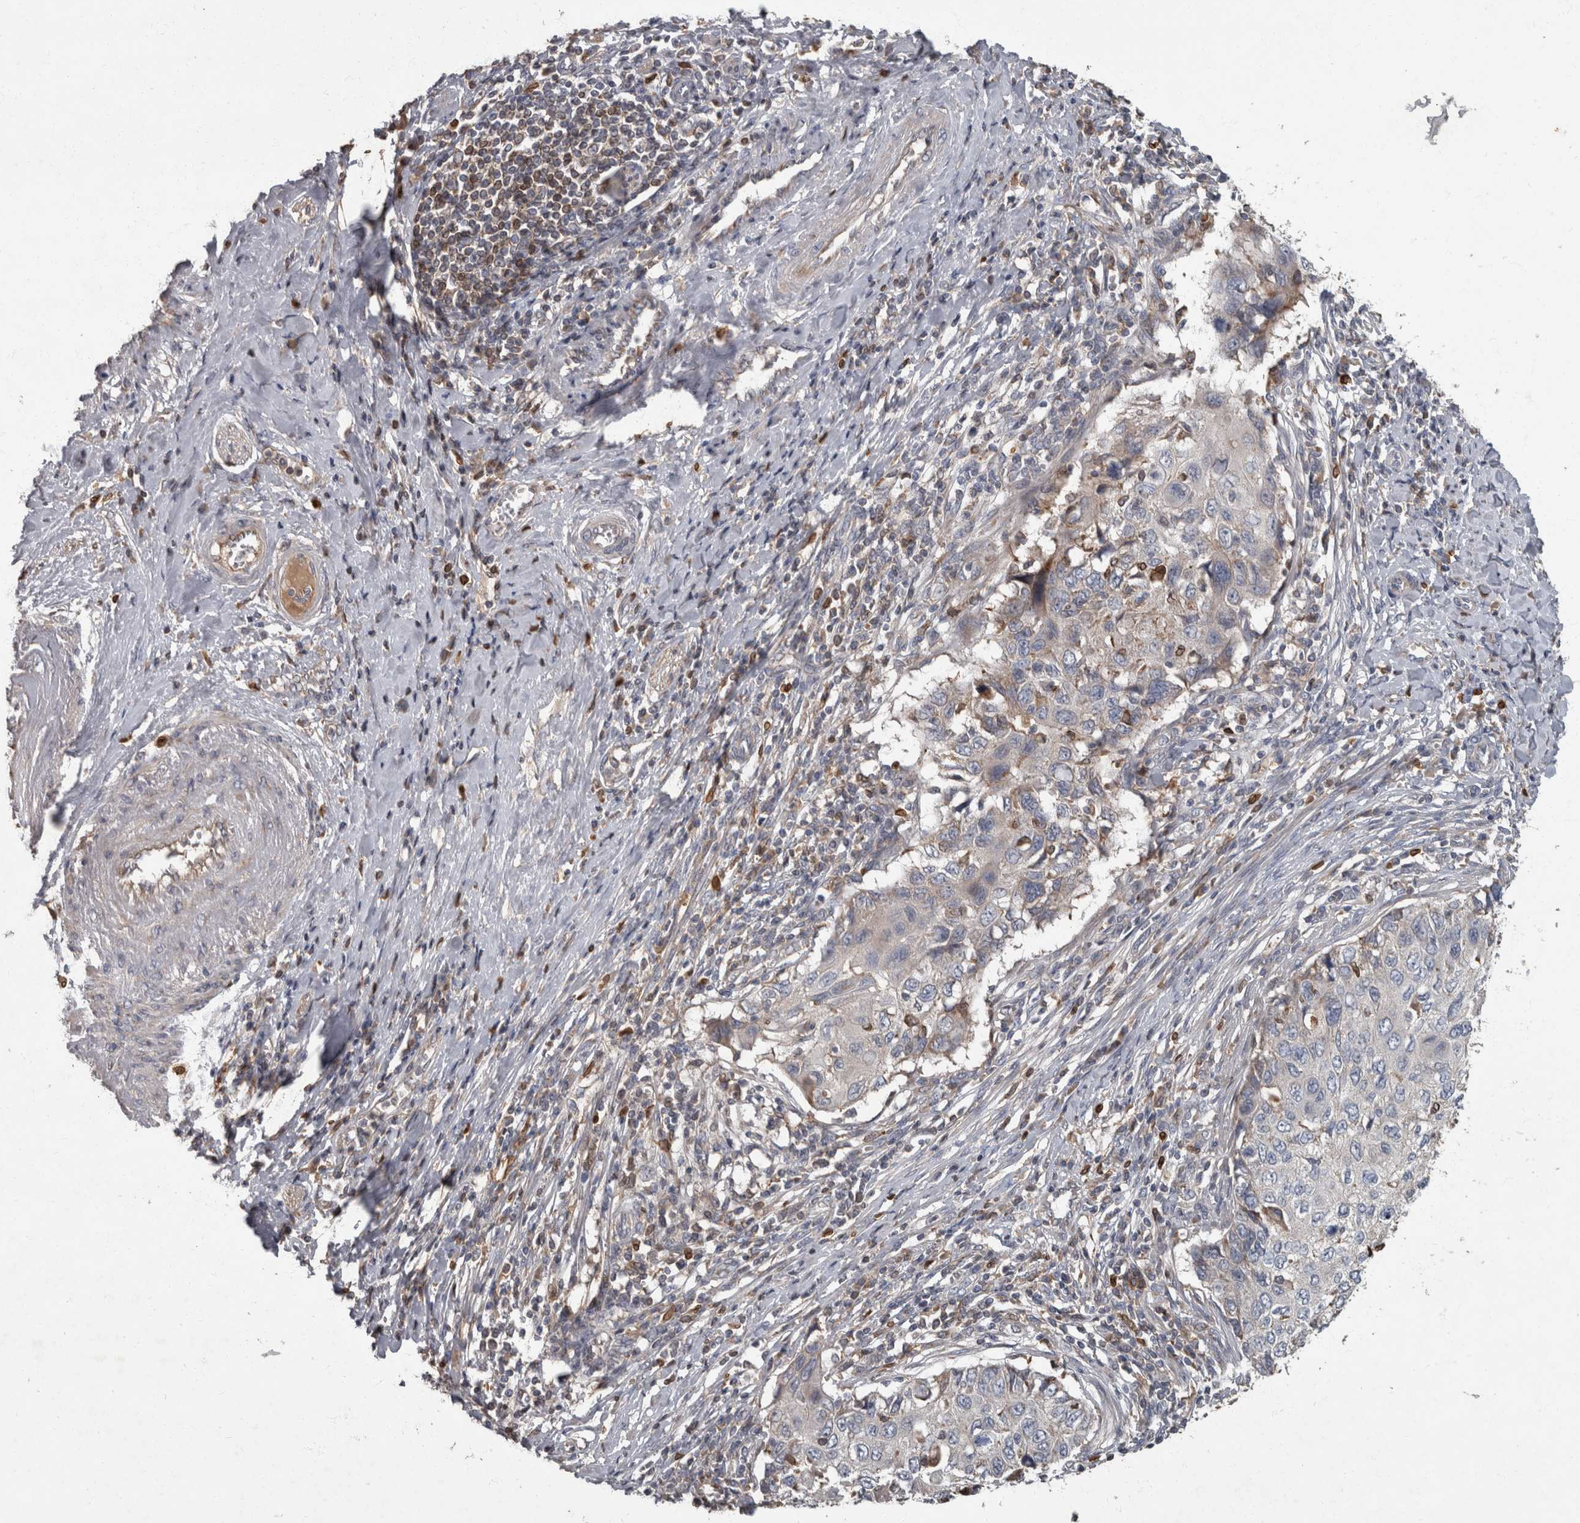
{"staining": {"intensity": "negative", "quantity": "none", "location": "none"}, "tissue": "cervical cancer", "cell_type": "Tumor cells", "image_type": "cancer", "snomed": [{"axis": "morphology", "description": "Squamous cell carcinoma, NOS"}, {"axis": "topography", "description": "Cervix"}], "caption": "Squamous cell carcinoma (cervical) was stained to show a protein in brown. There is no significant expression in tumor cells. (DAB immunohistochemistry (IHC) with hematoxylin counter stain).", "gene": "PPP1R3C", "patient": {"sex": "female", "age": 70}}